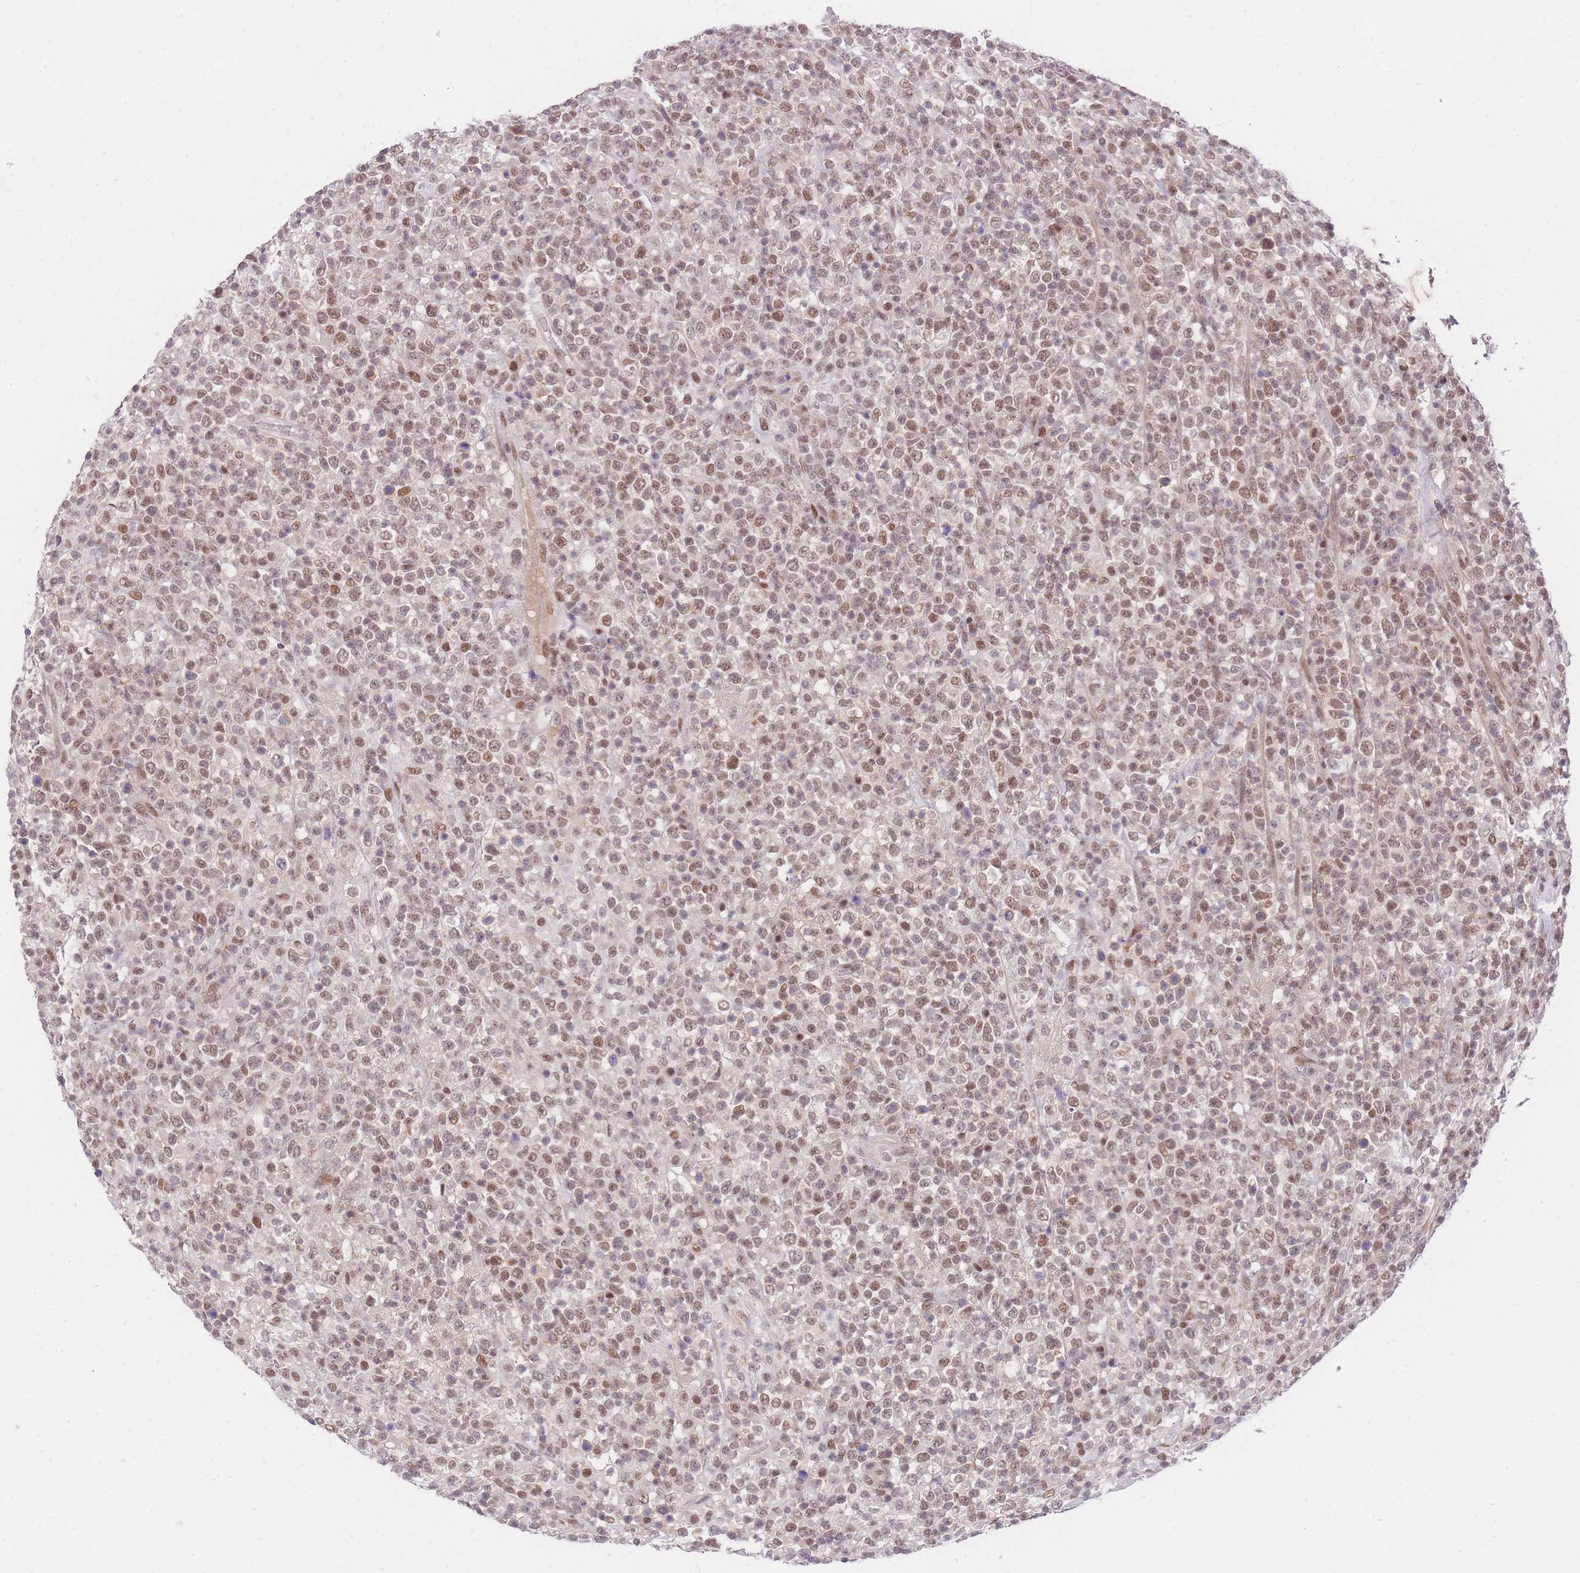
{"staining": {"intensity": "moderate", "quantity": ">75%", "location": "nuclear"}, "tissue": "lymphoma", "cell_type": "Tumor cells", "image_type": "cancer", "snomed": [{"axis": "morphology", "description": "Malignant lymphoma, non-Hodgkin's type, High grade"}, {"axis": "topography", "description": "Colon"}], "caption": "Immunohistochemistry (IHC) staining of lymphoma, which shows medium levels of moderate nuclear staining in about >75% of tumor cells indicating moderate nuclear protein positivity. The staining was performed using DAB (brown) for protein detection and nuclei were counterstained in hematoxylin (blue).", "gene": "UBXN7", "patient": {"sex": "female", "age": 53}}